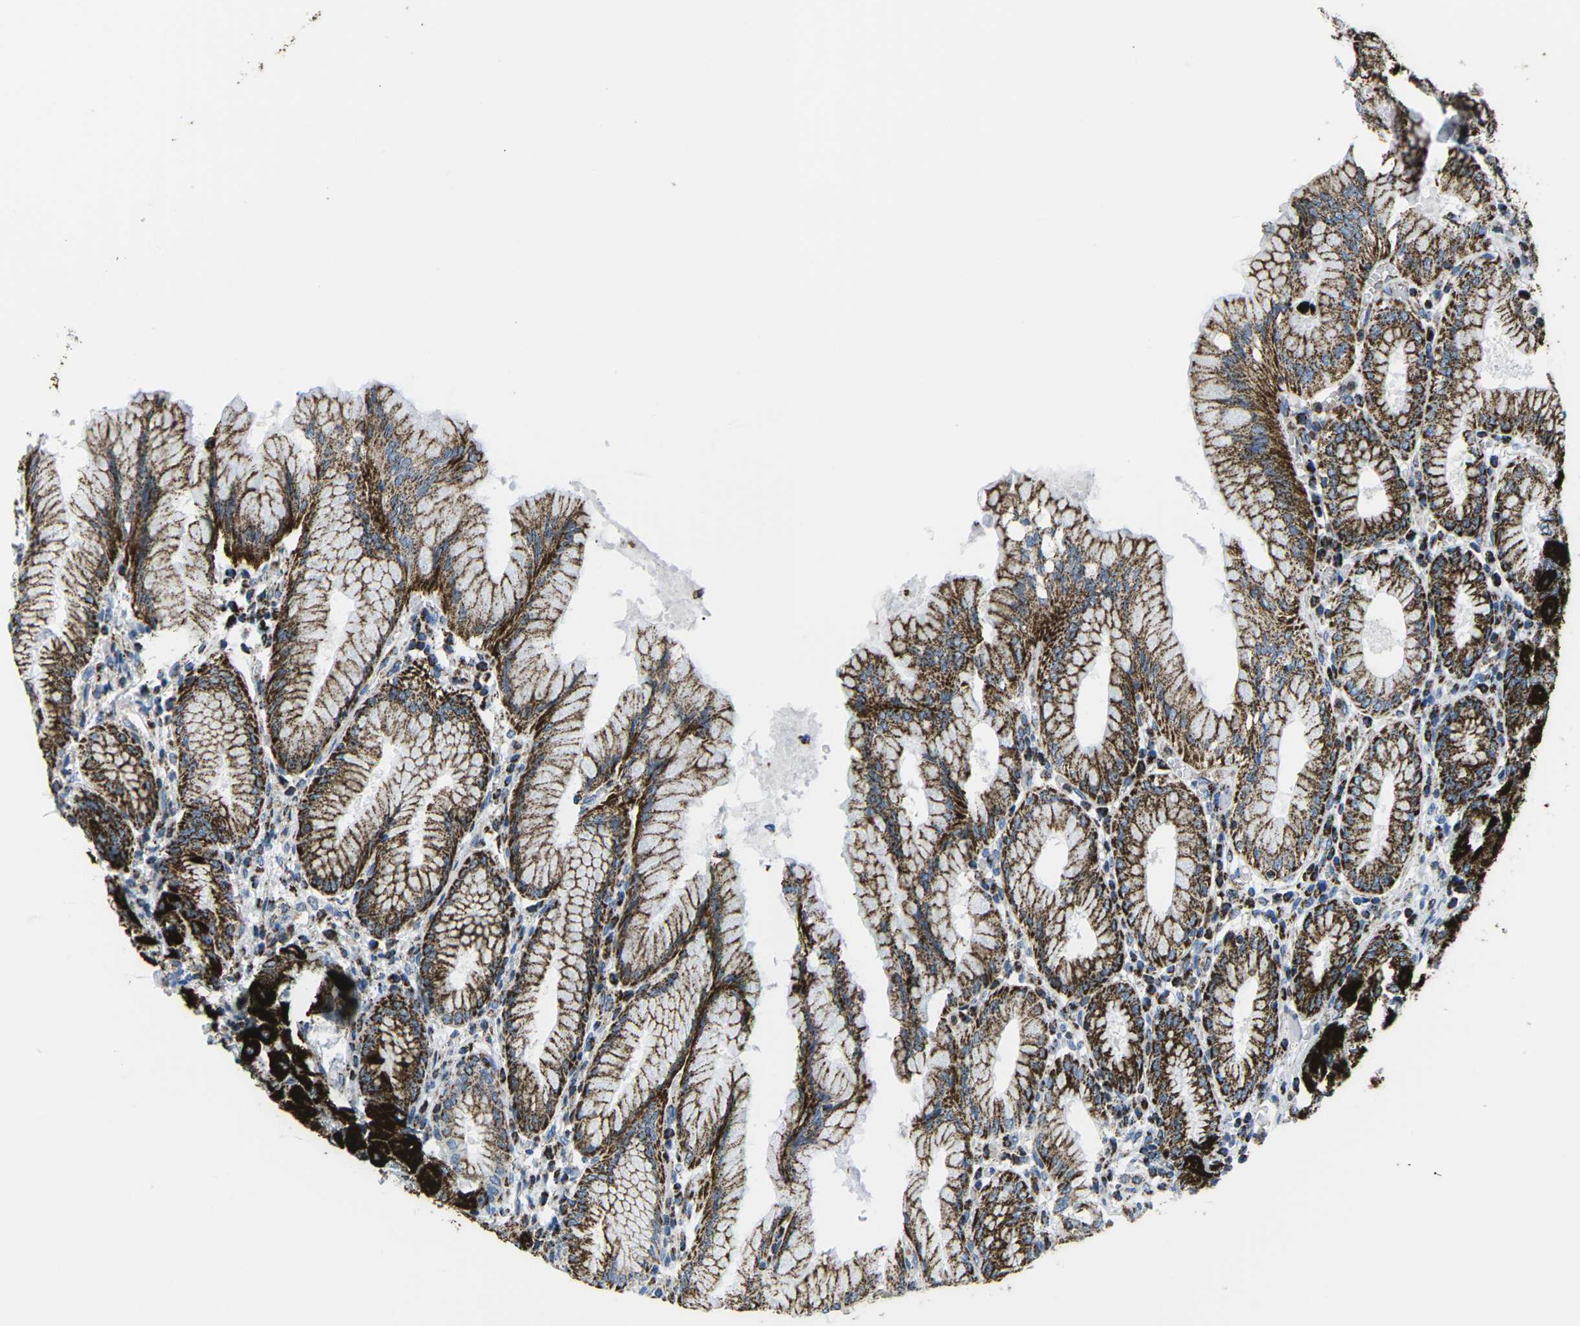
{"staining": {"intensity": "strong", "quantity": ">75%", "location": "cytoplasmic/membranous"}, "tissue": "stomach", "cell_type": "Glandular cells", "image_type": "normal", "snomed": [{"axis": "morphology", "description": "Normal tissue, NOS"}, {"axis": "topography", "description": "Stomach"}, {"axis": "topography", "description": "Stomach, lower"}], "caption": "Stomach stained with DAB (3,3'-diaminobenzidine) immunohistochemistry (IHC) displays high levels of strong cytoplasmic/membranous positivity in about >75% of glandular cells. (brown staining indicates protein expression, while blue staining denotes nuclei).", "gene": "COX6C", "patient": {"sex": "female", "age": 56}}